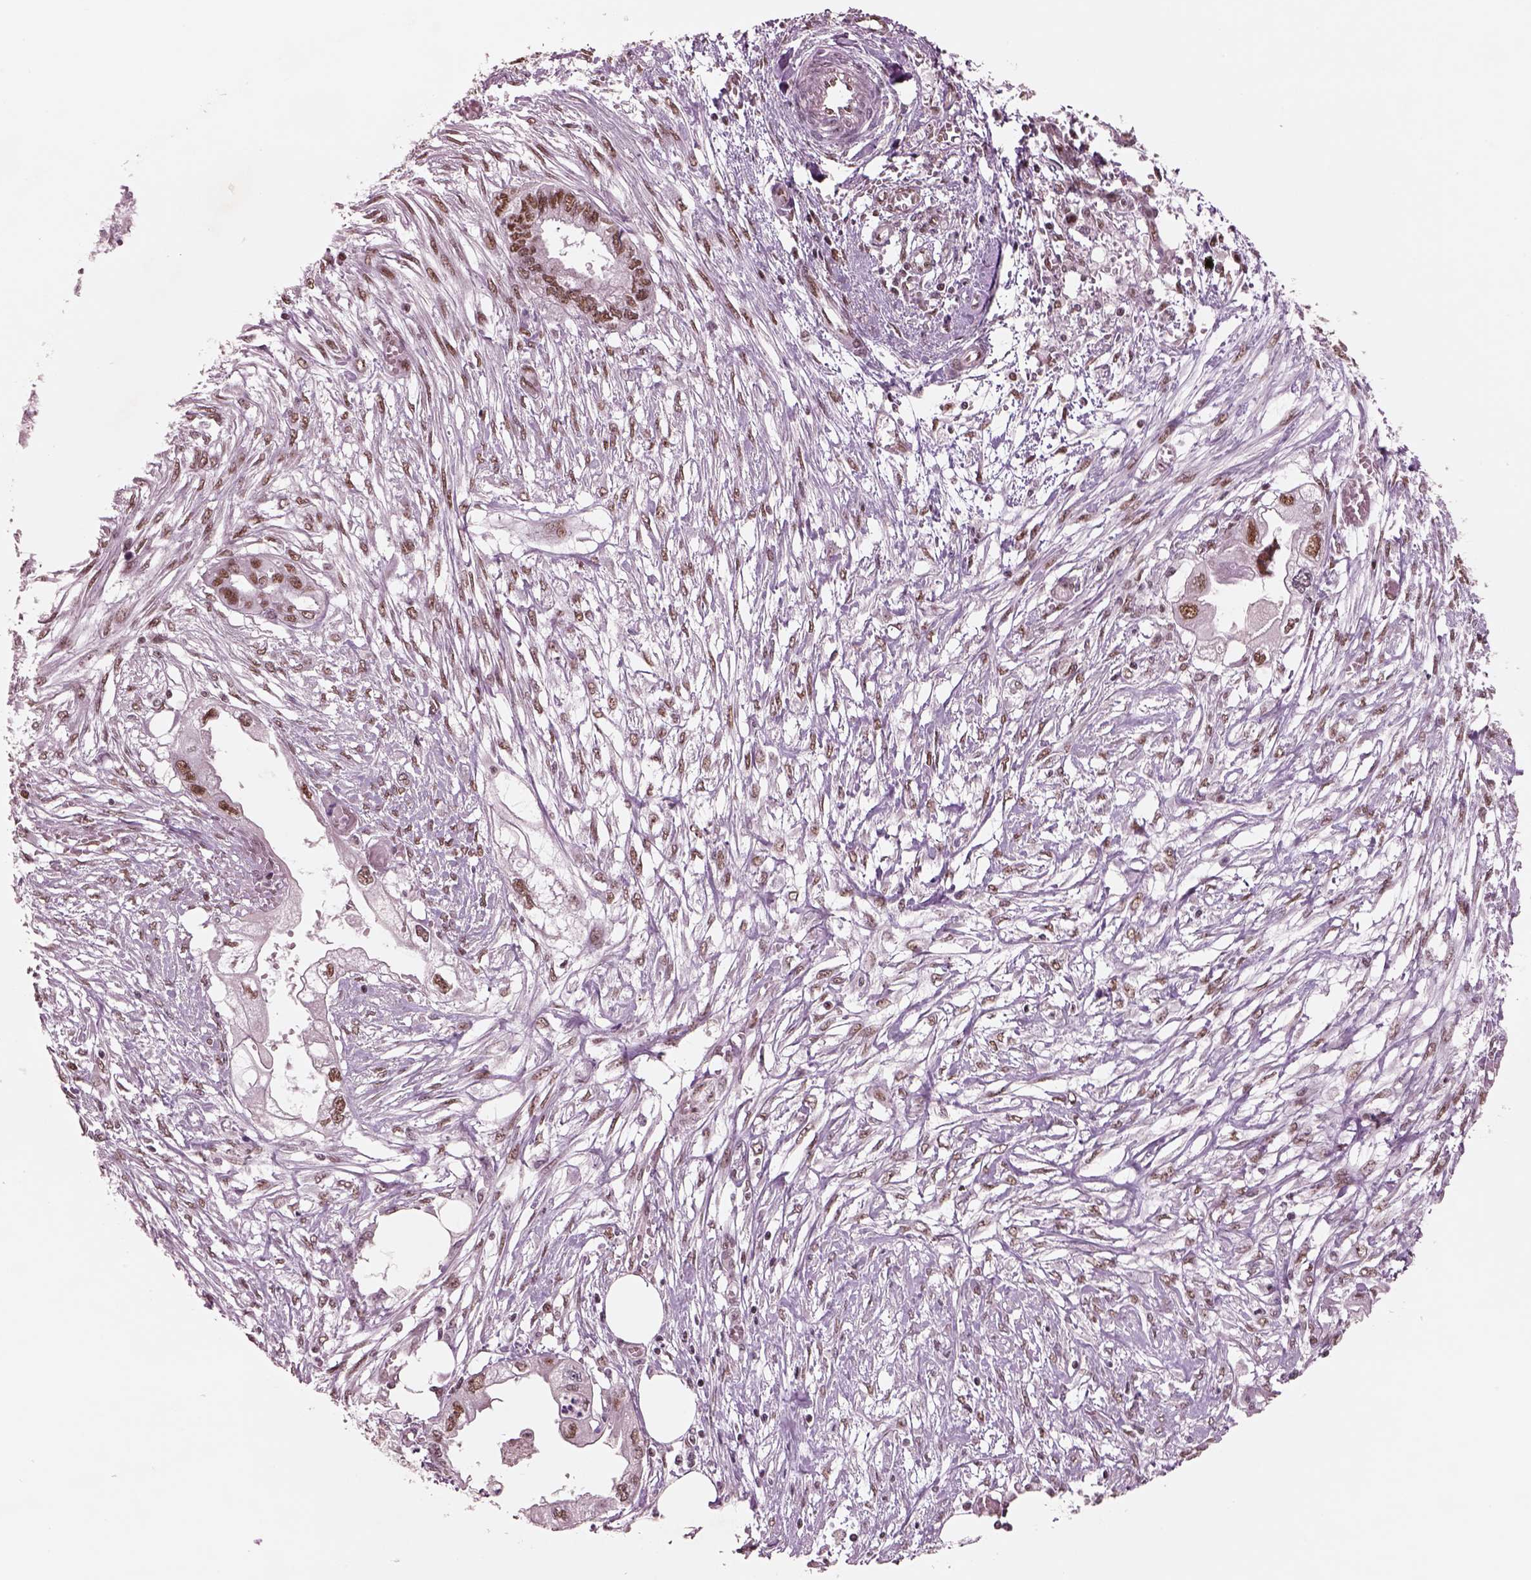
{"staining": {"intensity": "strong", "quantity": "25%-75%", "location": "nuclear"}, "tissue": "endometrial cancer", "cell_type": "Tumor cells", "image_type": "cancer", "snomed": [{"axis": "morphology", "description": "Adenocarcinoma, NOS"}, {"axis": "morphology", "description": "Adenocarcinoma, metastatic, NOS"}, {"axis": "topography", "description": "Adipose tissue"}, {"axis": "topography", "description": "Endometrium"}], "caption": "Endometrial cancer (adenocarcinoma) stained for a protein exhibits strong nuclear positivity in tumor cells. (Brightfield microscopy of DAB IHC at high magnification).", "gene": "SEPHS1", "patient": {"sex": "female", "age": 67}}